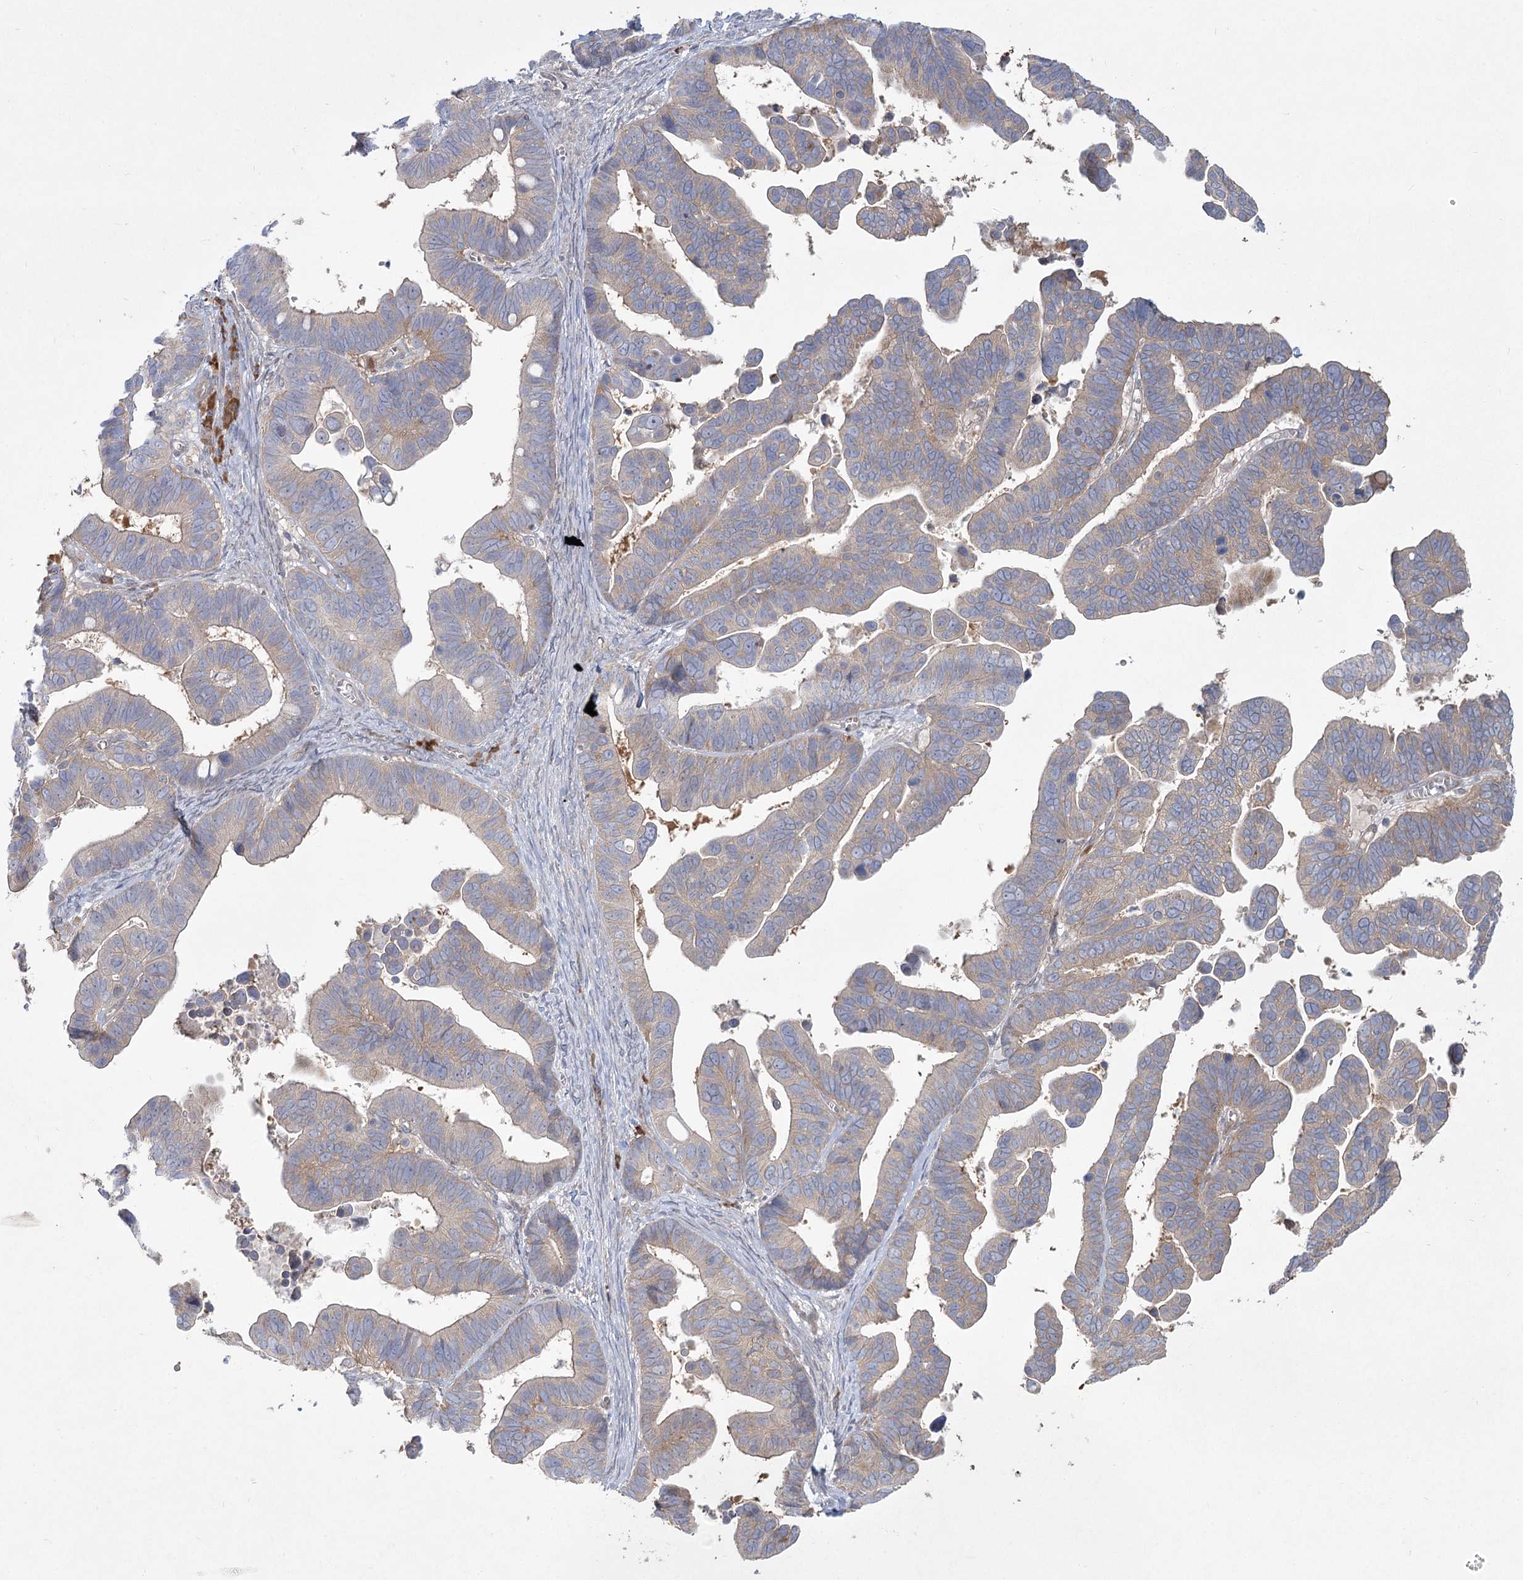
{"staining": {"intensity": "weak", "quantity": ">75%", "location": "cytoplasmic/membranous"}, "tissue": "ovarian cancer", "cell_type": "Tumor cells", "image_type": "cancer", "snomed": [{"axis": "morphology", "description": "Cystadenocarcinoma, serous, NOS"}, {"axis": "topography", "description": "Ovary"}], "caption": "Human ovarian serous cystadenocarcinoma stained for a protein (brown) exhibits weak cytoplasmic/membranous positive expression in approximately >75% of tumor cells.", "gene": "CAMTA1", "patient": {"sex": "female", "age": 56}}